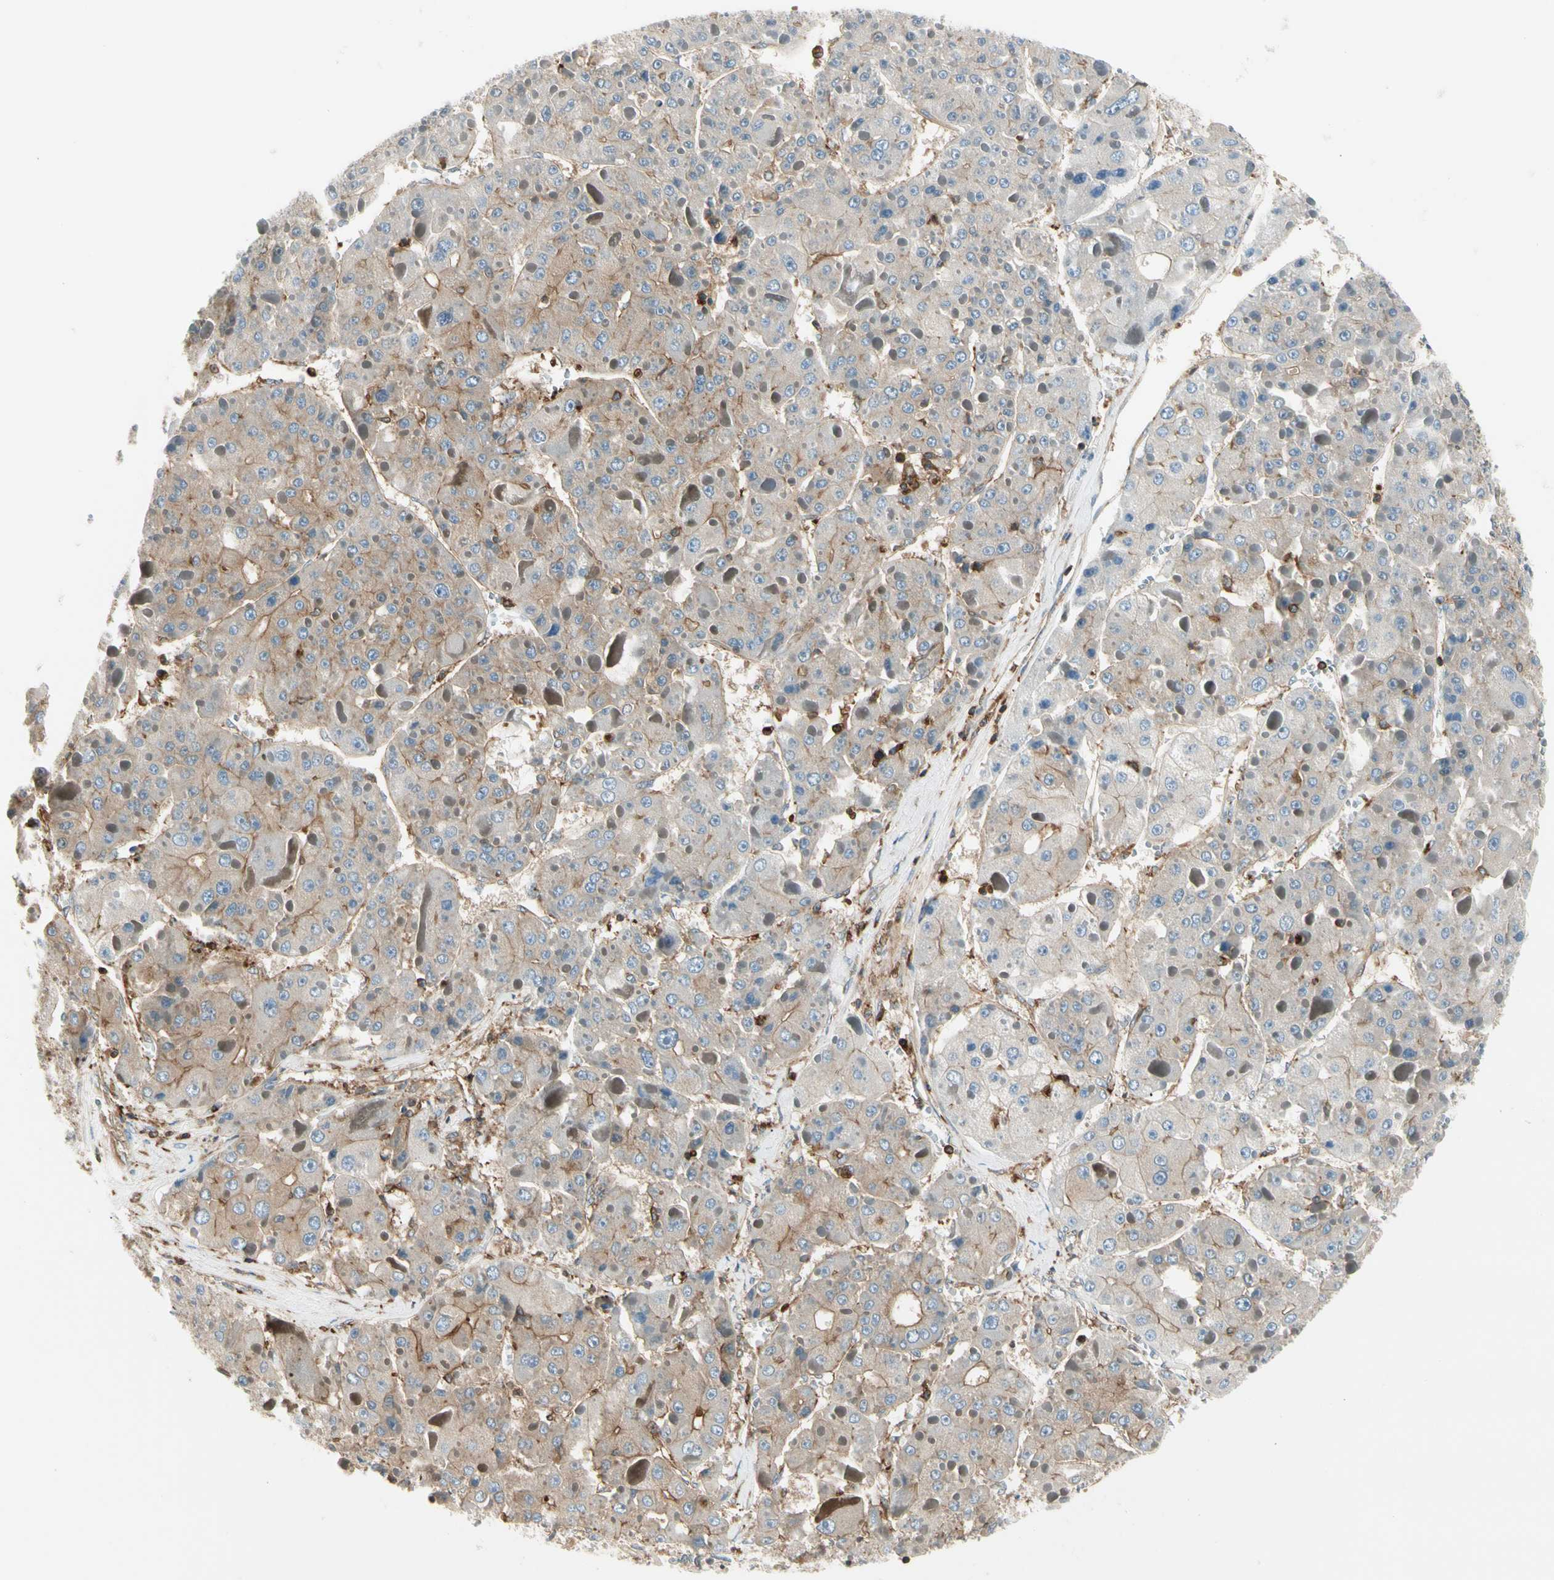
{"staining": {"intensity": "weak", "quantity": "25%-75%", "location": "cytoplasmic/membranous"}, "tissue": "liver cancer", "cell_type": "Tumor cells", "image_type": "cancer", "snomed": [{"axis": "morphology", "description": "Carcinoma, Hepatocellular, NOS"}, {"axis": "topography", "description": "Liver"}], "caption": "Immunohistochemistry image of human liver hepatocellular carcinoma stained for a protein (brown), which displays low levels of weak cytoplasmic/membranous positivity in approximately 25%-75% of tumor cells.", "gene": "CAPZA2", "patient": {"sex": "female", "age": 73}}